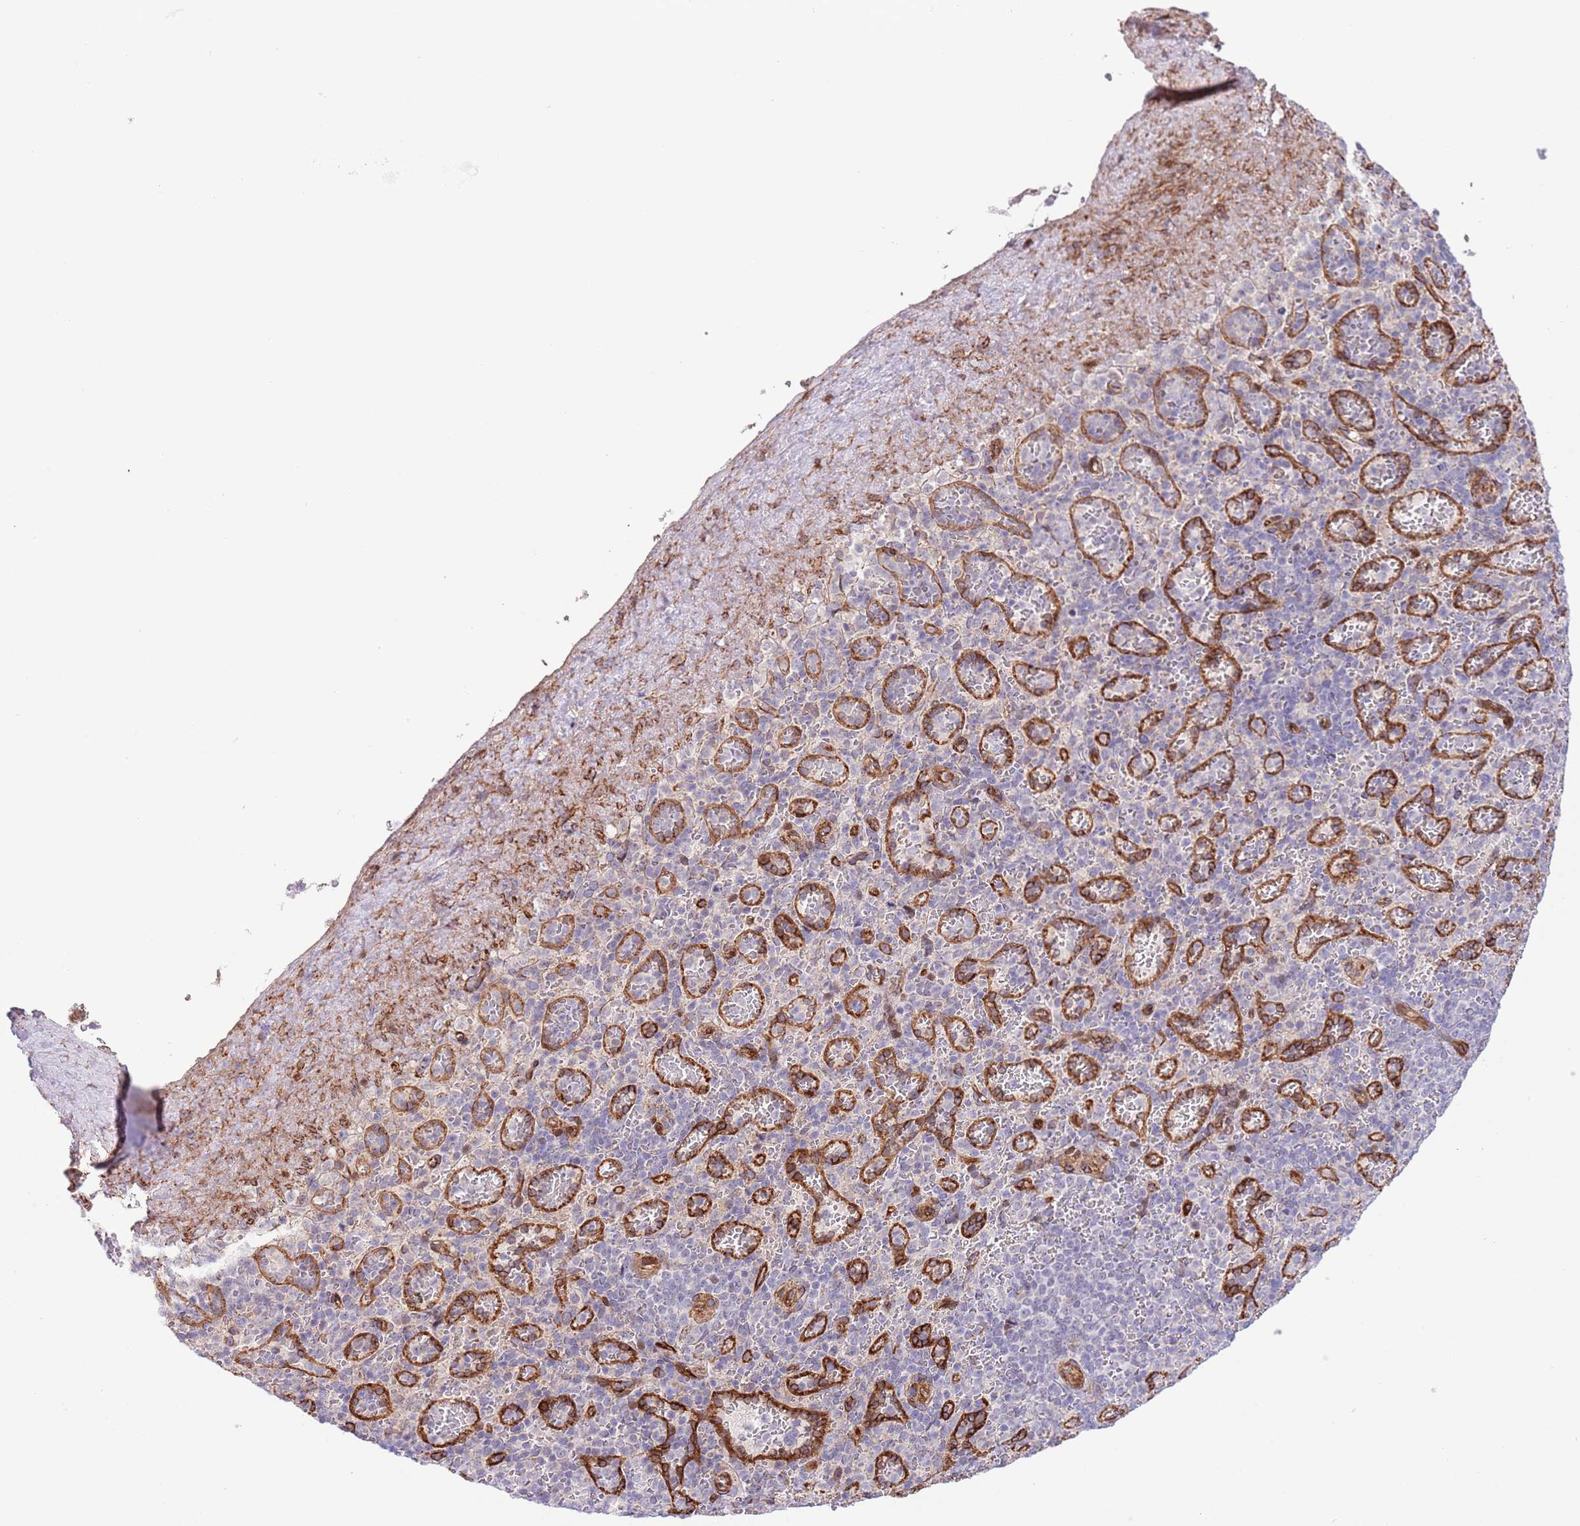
{"staining": {"intensity": "negative", "quantity": "none", "location": "none"}, "tissue": "spleen", "cell_type": "Cells in red pulp", "image_type": "normal", "snomed": [{"axis": "morphology", "description": "Normal tissue, NOS"}, {"axis": "topography", "description": "Spleen"}], "caption": "The IHC photomicrograph has no significant expression in cells in red pulp of spleen.", "gene": "NEK3", "patient": {"sex": "female", "age": 74}}